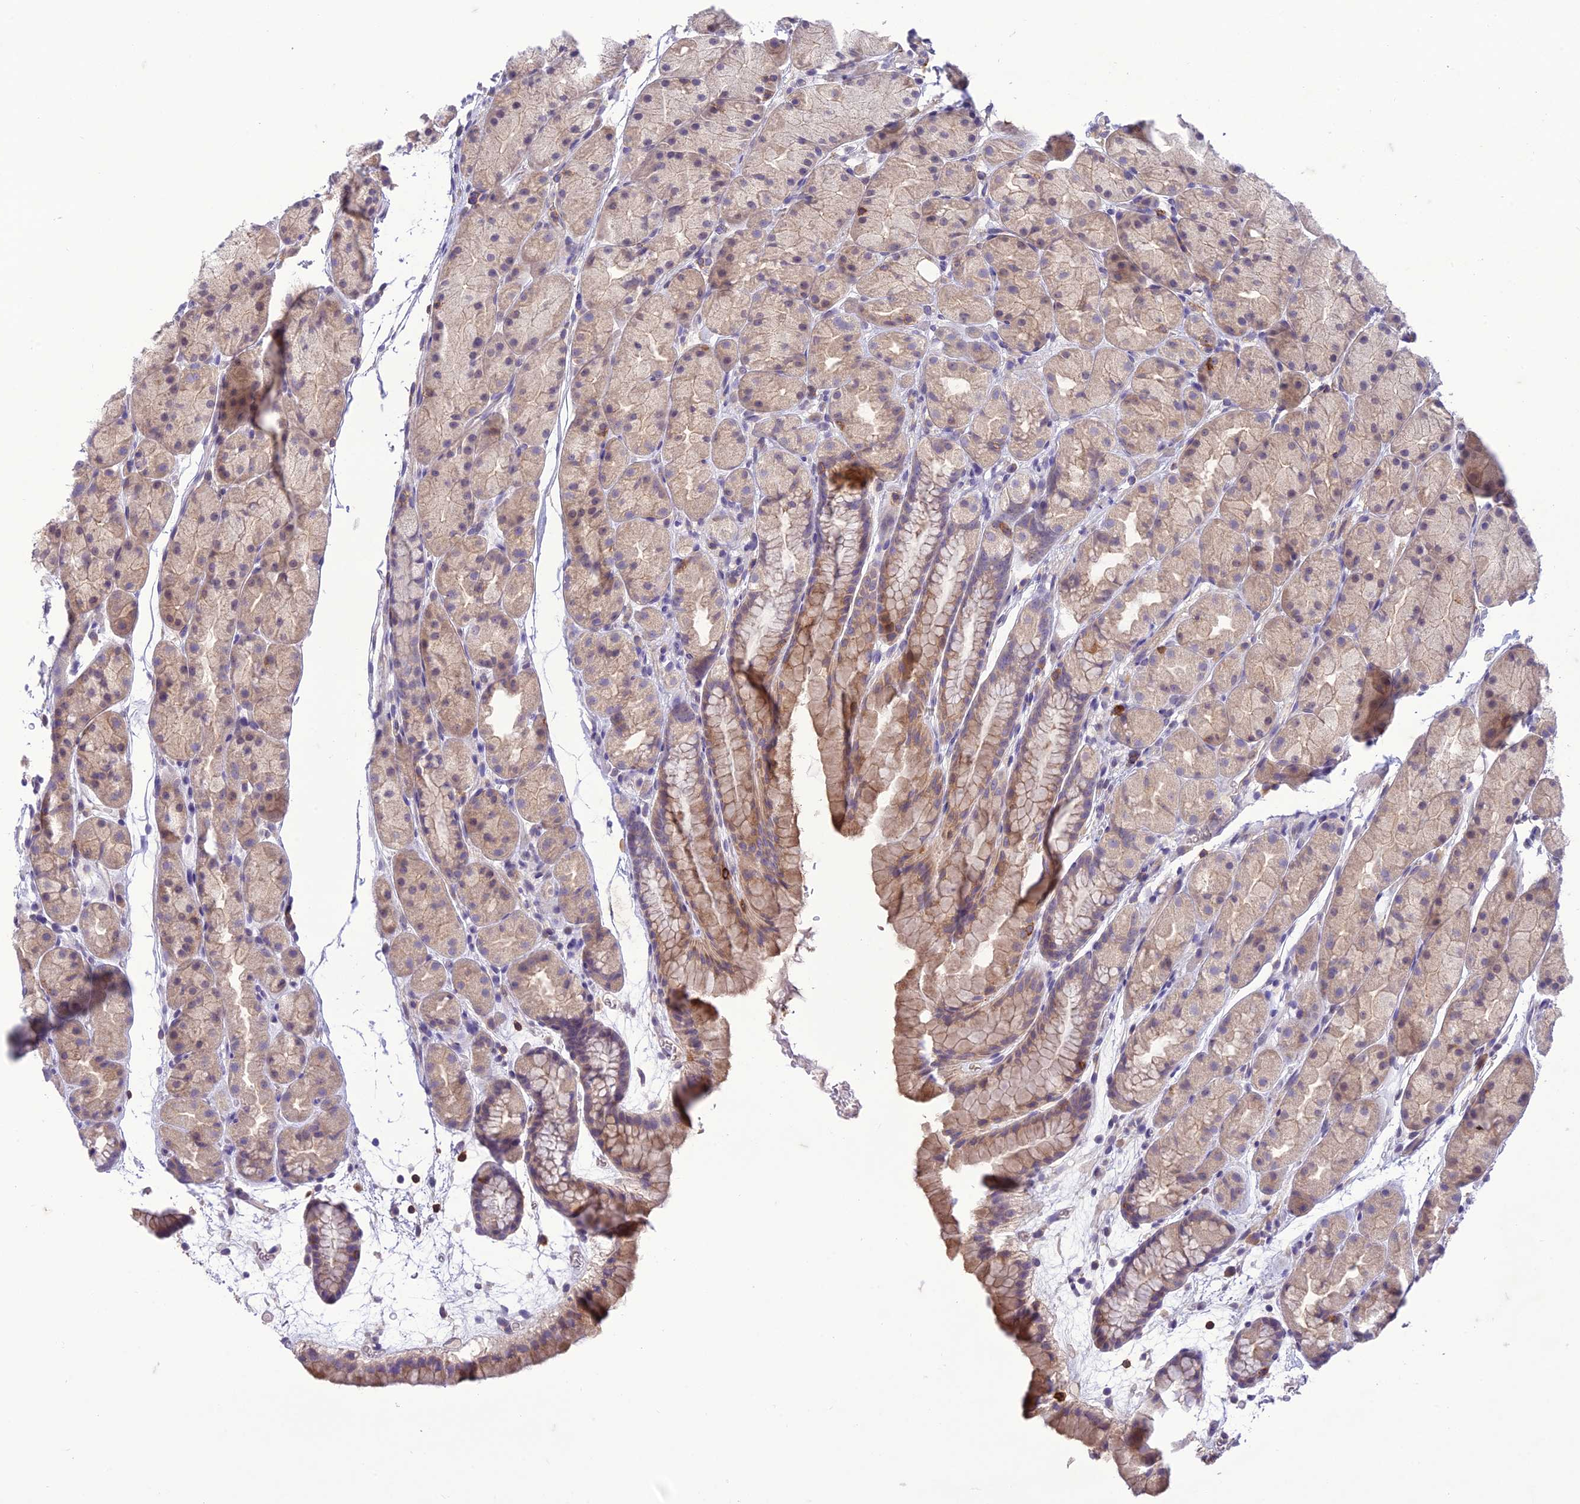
{"staining": {"intensity": "moderate", "quantity": "<25%", "location": "cytoplasmic/membranous"}, "tissue": "stomach", "cell_type": "Glandular cells", "image_type": "normal", "snomed": [{"axis": "morphology", "description": "Normal tissue, NOS"}, {"axis": "topography", "description": "Stomach, upper"}, {"axis": "topography", "description": "Stomach"}], "caption": "Glandular cells exhibit low levels of moderate cytoplasmic/membranous staining in approximately <25% of cells in benign human stomach.", "gene": "ITGAE", "patient": {"sex": "male", "age": 47}}